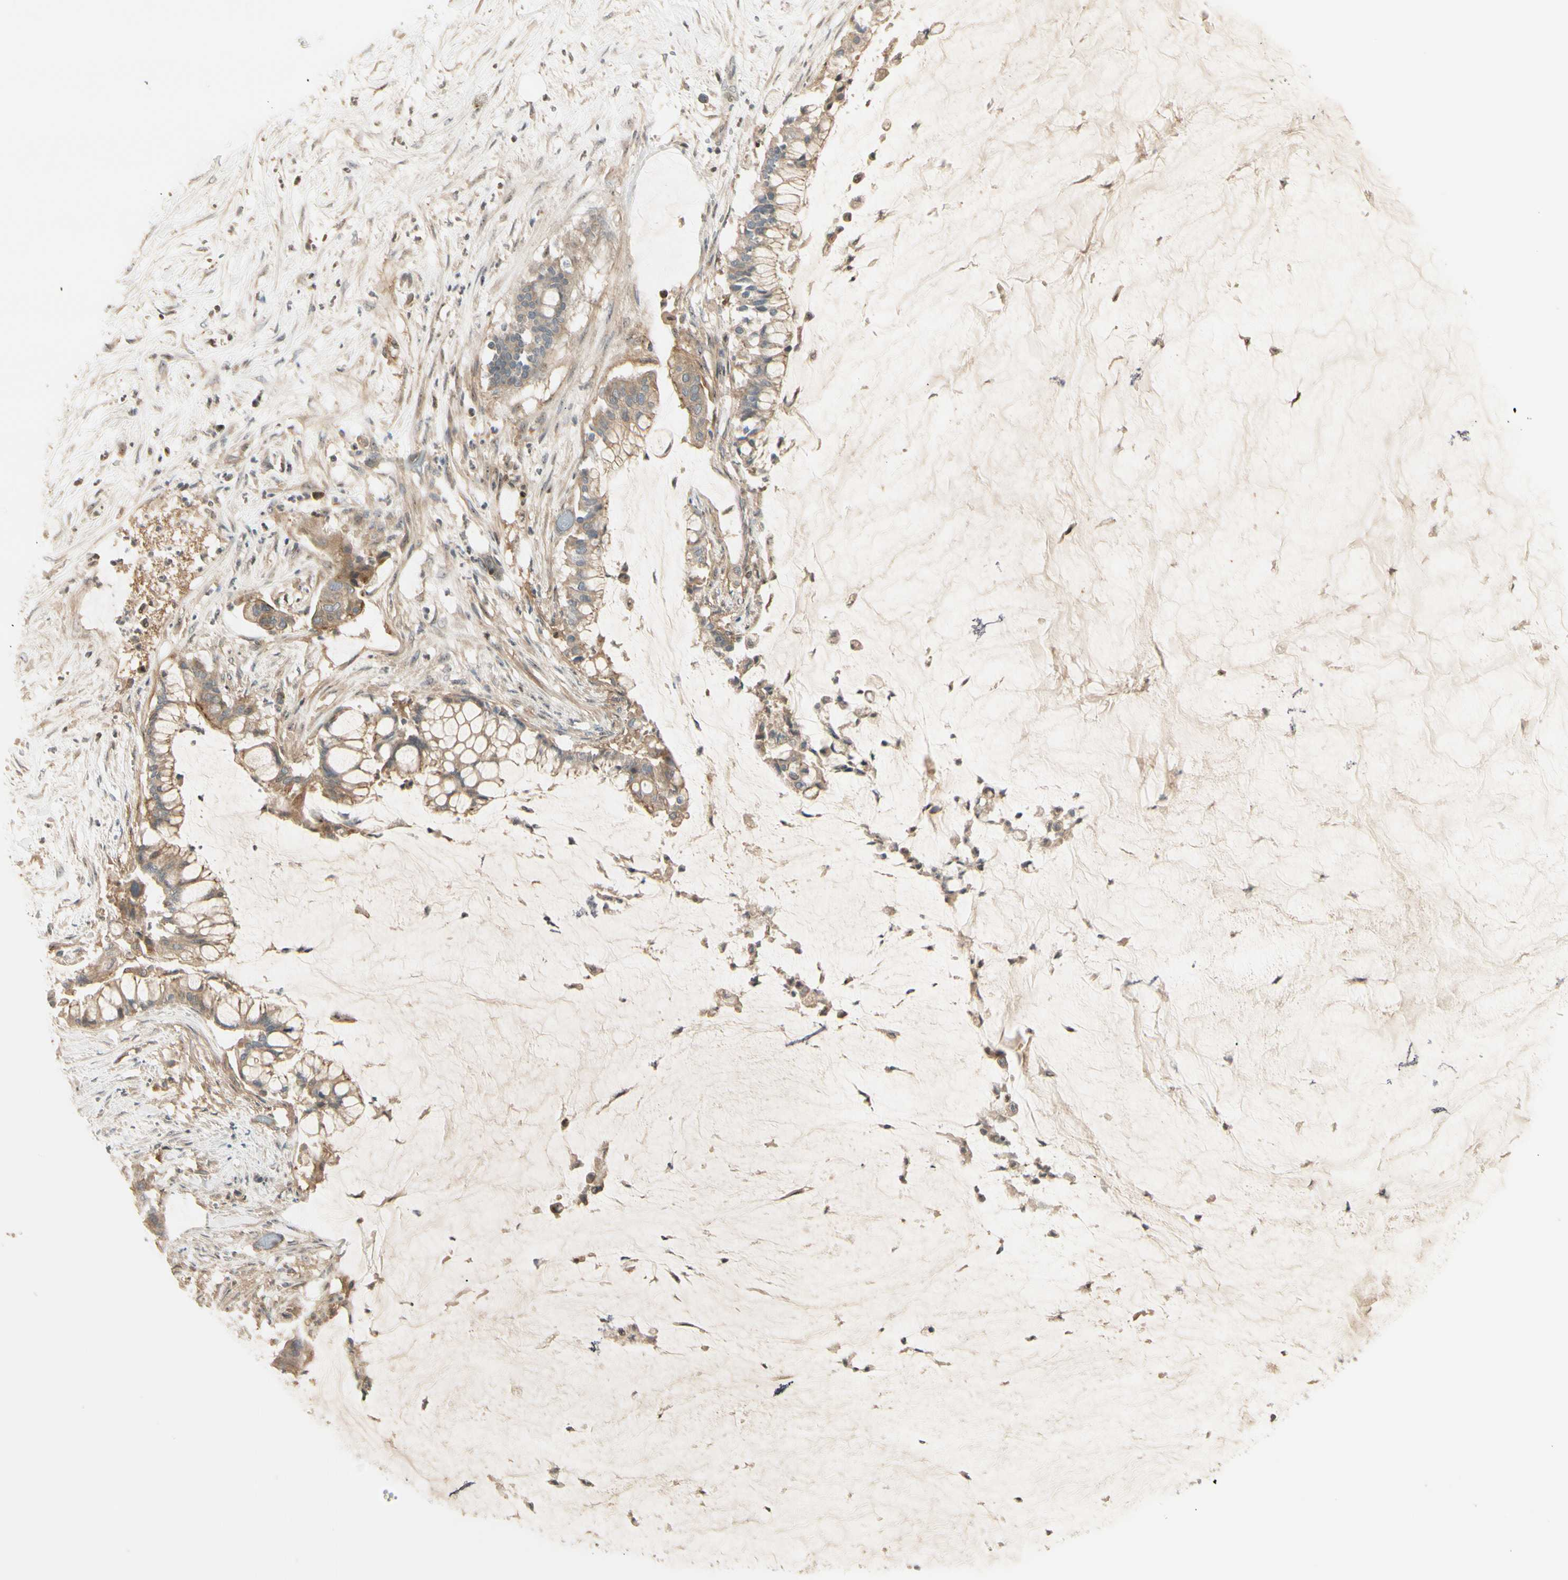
{"staining": {"intensity": "weak", "quantity": ">75%", "location": "cytoplasmic/membranous"}, "tissue": "pancreatic cancer", "cell_type": "Tumor cells", "image_type": "cancer", "snomed": [{"axis": "morphology", "description": "Adenocarcinoma, NOS"}, {"axis": "topography", "description": "Pancreas"}], "caption": "Tumor cells reveal low levels of weak cytoplasmic/membranous staining in about >75% of cells in pancreatic cancer (adenocarcinoma). The protein is stained brown, and the nuclei are stained in blue (DAB IHC with brightfield microscopy, high magnification).", "gene": "NFYA", "patient": {"sex": "male", "age": 41}}